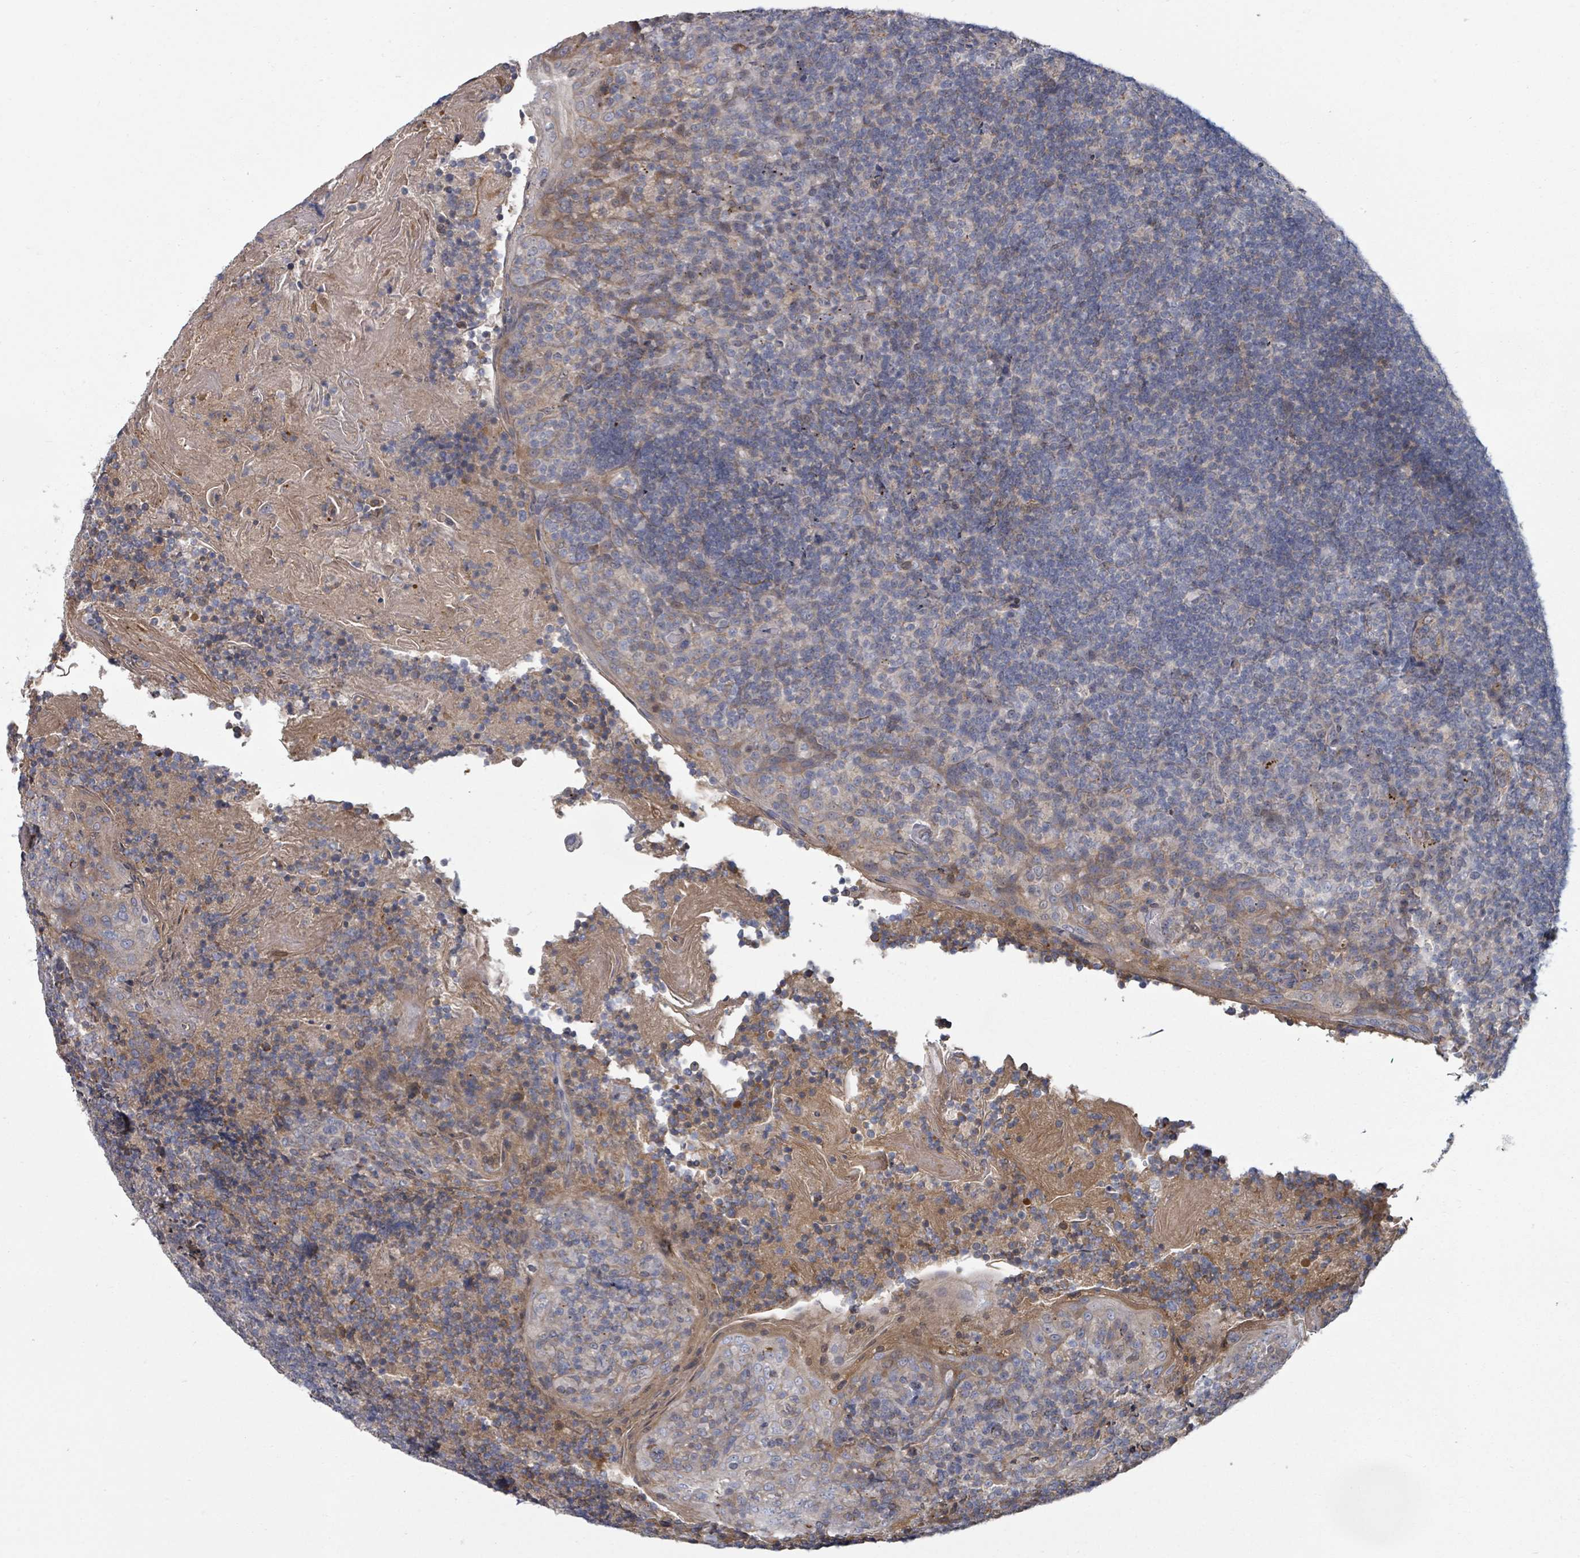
{"staining": {"intensity": "weak", "quantity": "<25%", "location": "cytoplasmic/membranous"}, "tissue": "tonsil", "cell_type": "Germinal center cells", "image_type": "normal", "snomed": [{"axis": "morphology", "description": "Normal tissue, NOS"}, {"axis": "topography", "description": "Tonsil"}], "caption": "Histopathology image shows no significant protein positivity in germinal center cells of unremarkable tonsil.", "gene": "GABBR1", "patient": {"sex": "female", "age": 10}}